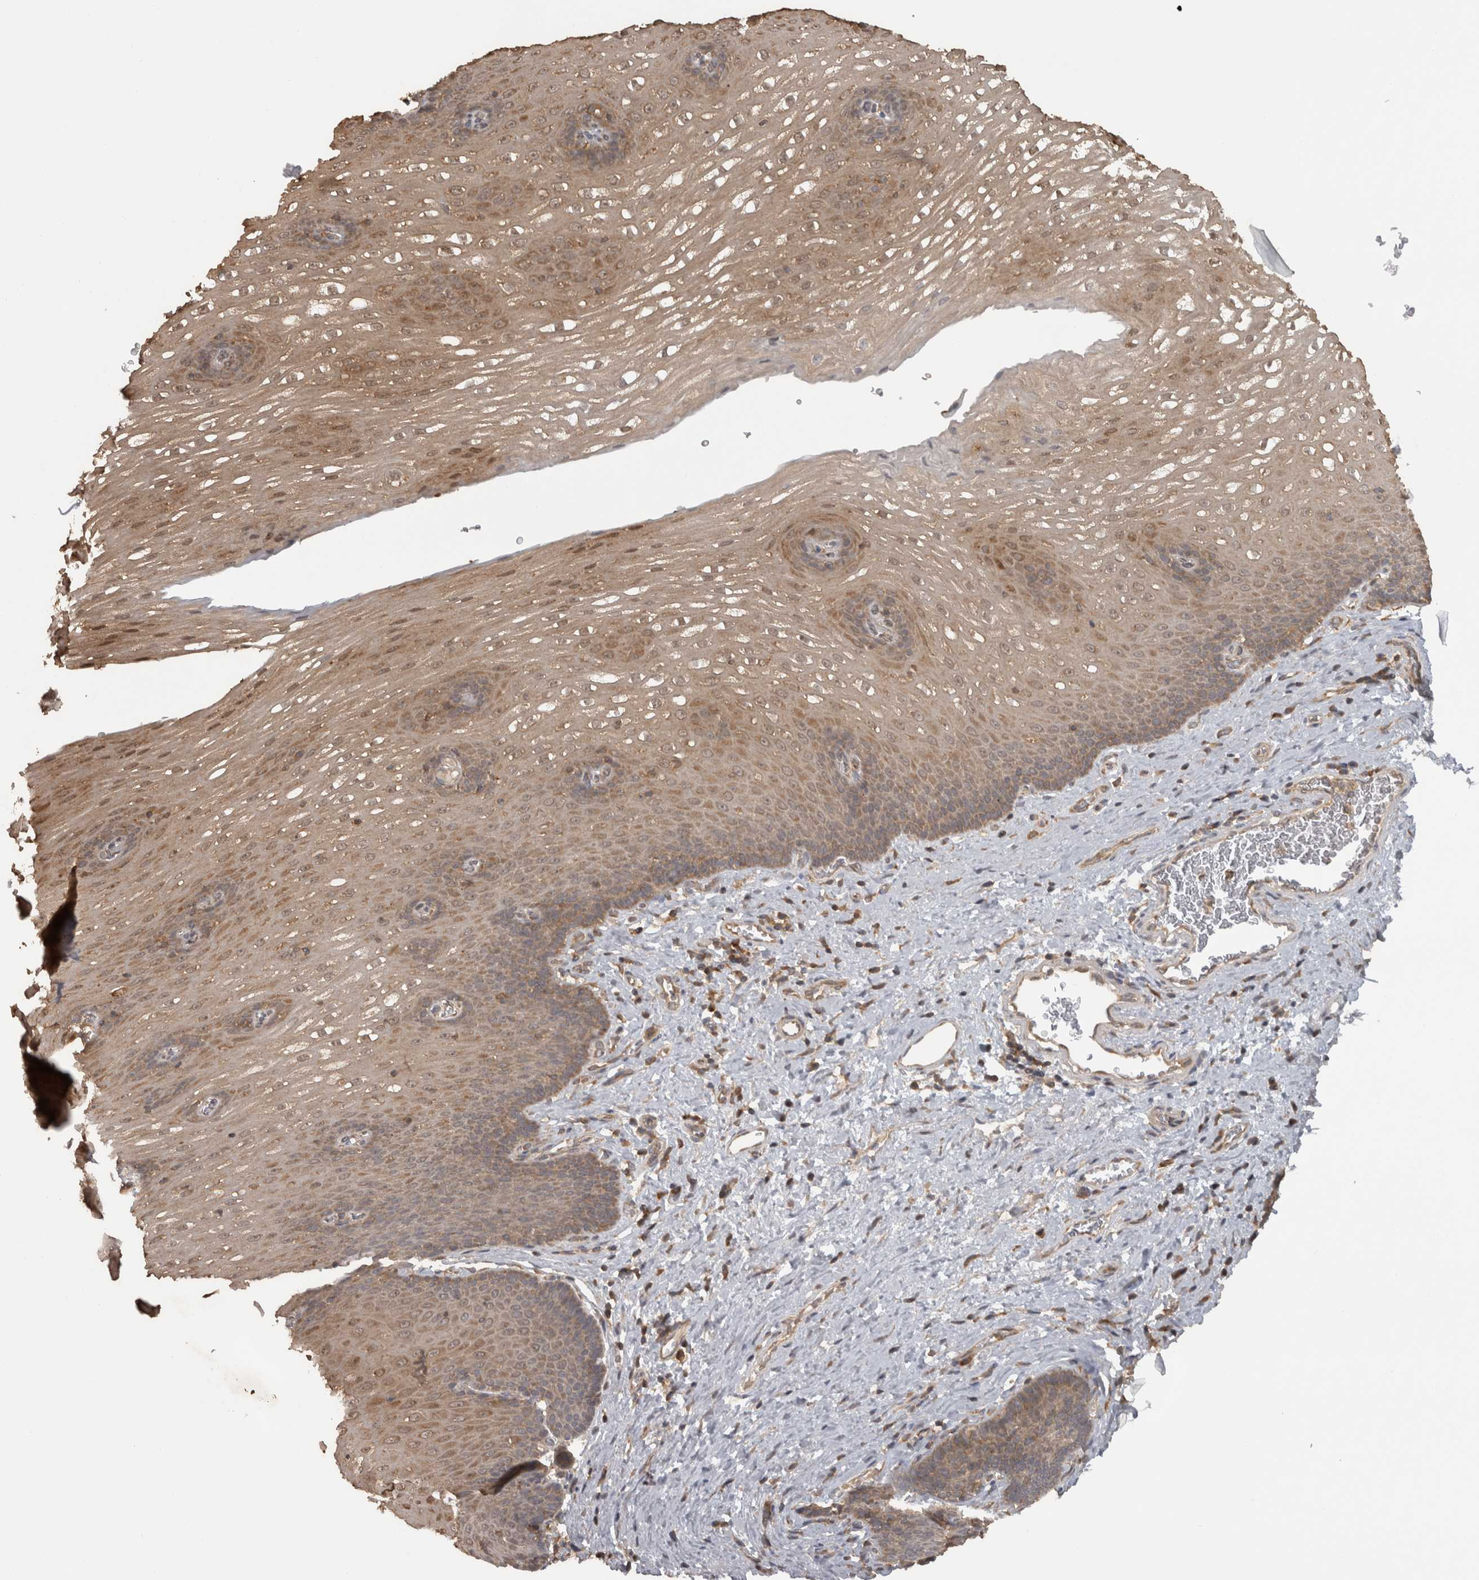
{"staining": {"intensity": "moderate", "quantity": ">75%", "location": "cytoplasmic/membranous"}, "tissue": "esophagus", "cell_type": "Squamous epithelial cells", "image_type": "normal", "snomed": [{"axis": "morphology", "description": "Normal tissue, NOS"}, {"axis": "topography", "description": "Esophagus"}], "caption": "Protein staining by IHC displays moderate cytoplasmic/membranous staining in about >75% of squamous epithelial cells in normal esophagus. (DAB (3,3'-diaminobenzidine) IHC with brightfield microscopy, high magnification).", "gene": "MICU3", "patient": {"sex": "male", "age": 48}}